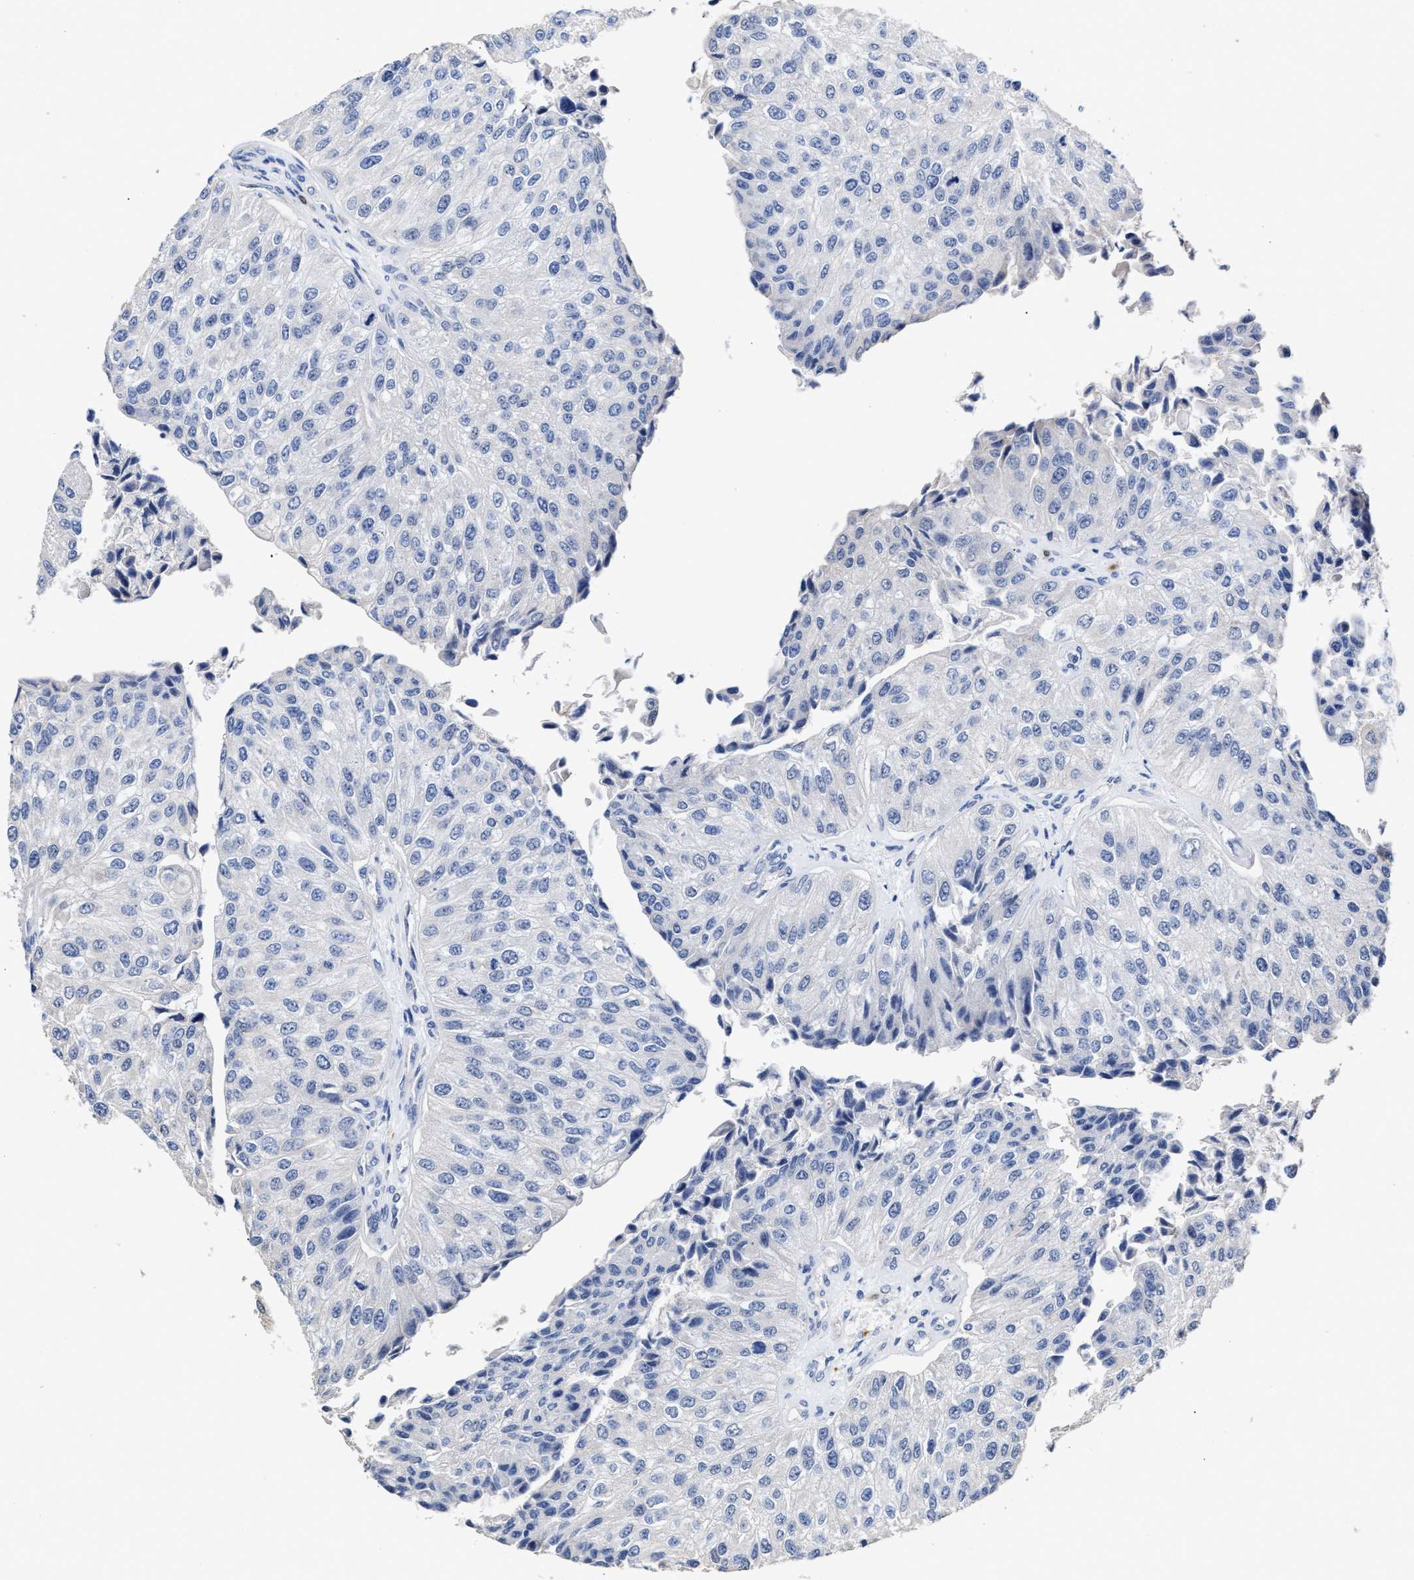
{"staining": {"intensity": "negative", "quantity": "none", "location": "none"}, "tissue": "urothelial cancer", "cell_type": "Tumor cells", "image_type": "cancer", "snomed": [{"axis": "morphology", "description": "Urothelial carcinoma, High grade"}, {"axis": "topography", "description": "Kidney"}, {"axis": "topography", "description": "Urinary bladder"}], "caption": "There is no significant positivity in tumor cells of high-grade urothelial carcinoma. (DAB IHC visualized using brightfield microscopy, high magnification).", "gene": "AHNAK2", "patient": {"sex": "male", "age": 77}}